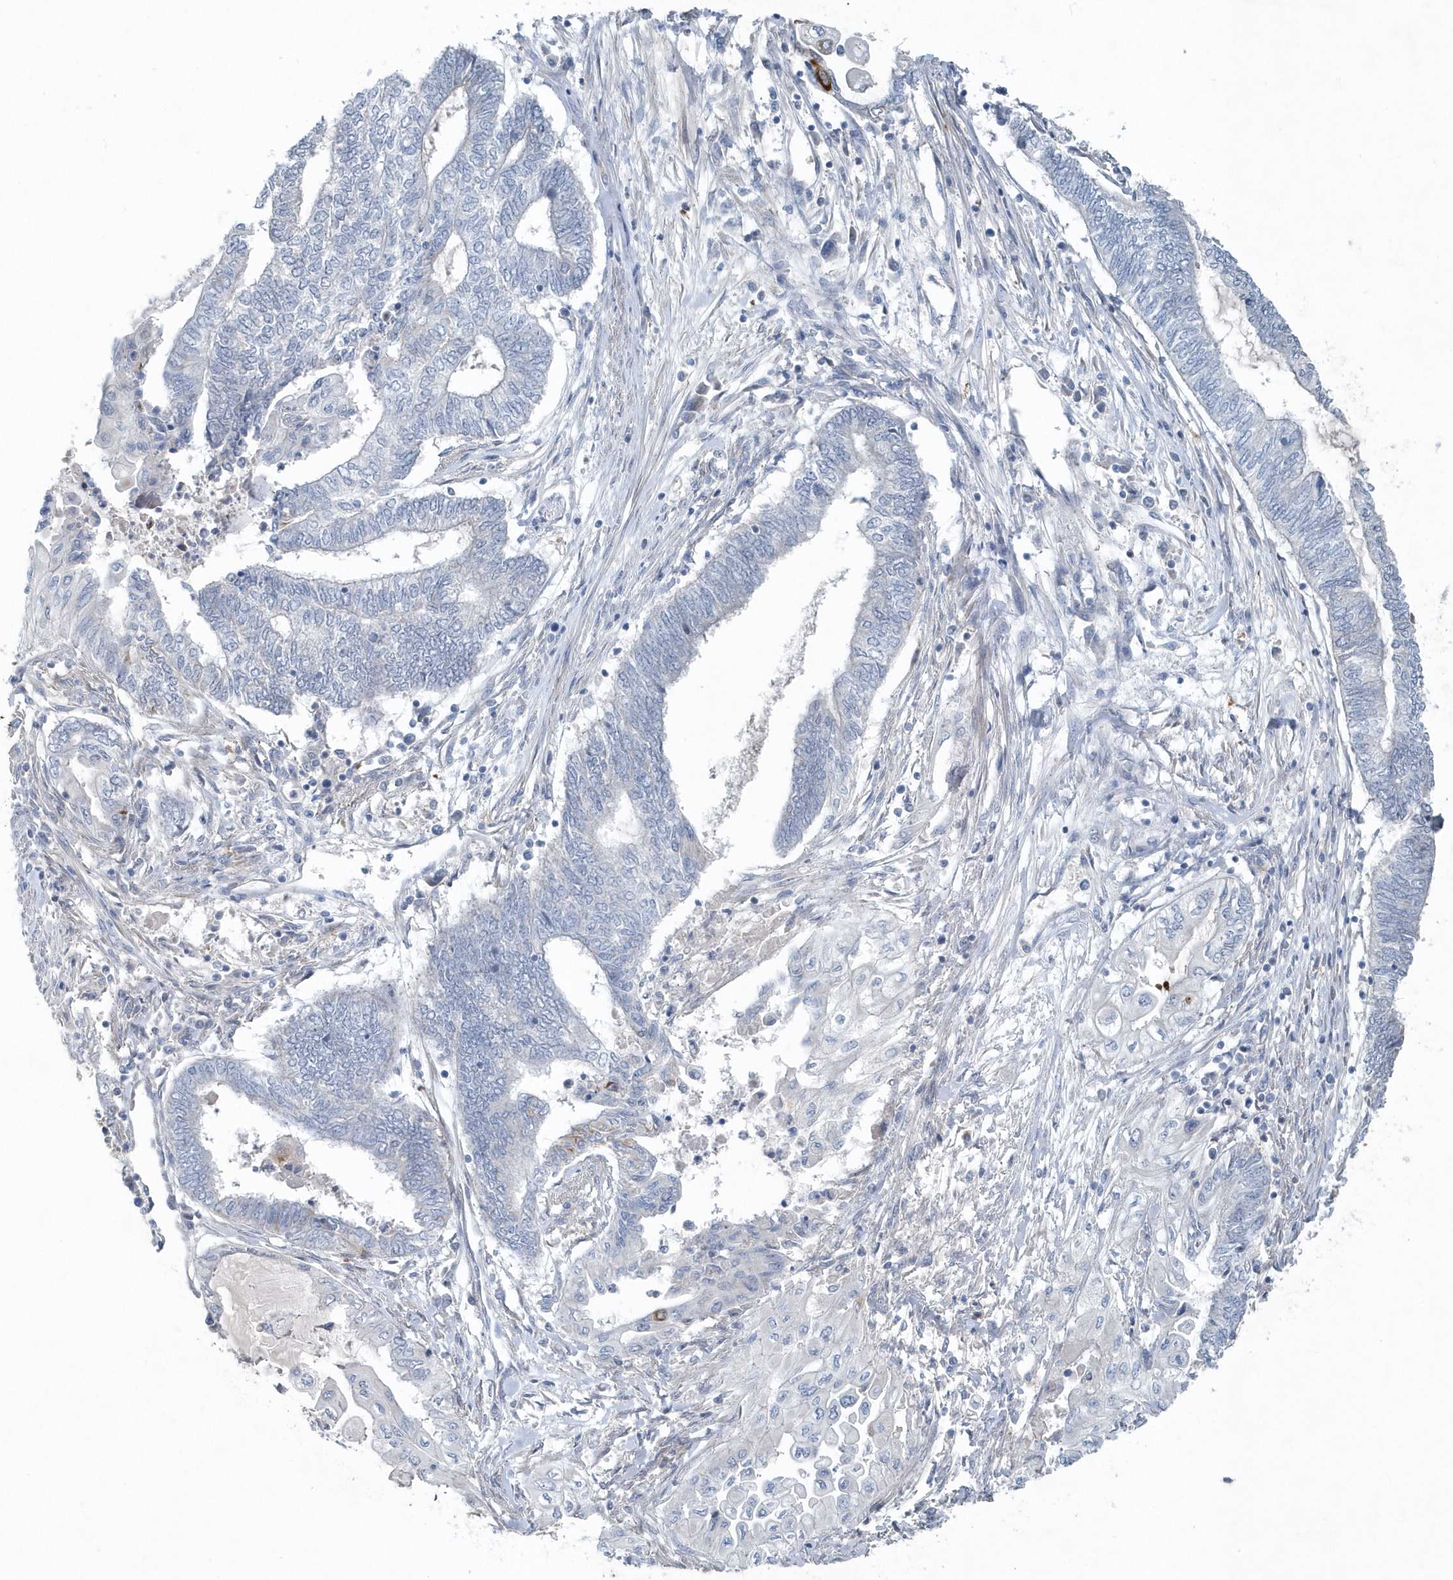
{"staining": {"intensity": "negative", "quantity": "none", "location": "none"}, "tissue": "endometrial cancer", "cell_type": "Tumor cells", "image_type": "cancer", "snomed": [{"axis": "morphology", "description": "Adenocarcinoma, NOS"}, {"axis": "topography", "description": "Uterus"}, {"axis": "topography", "description": "Endometrium"}], "caption": "Endometrial cancer stained for a protein using immunohistochemistry (IHC) shows no staining tumor cells.", "gene": "MCC", "patient": {"sex": "female", "age": 70}}